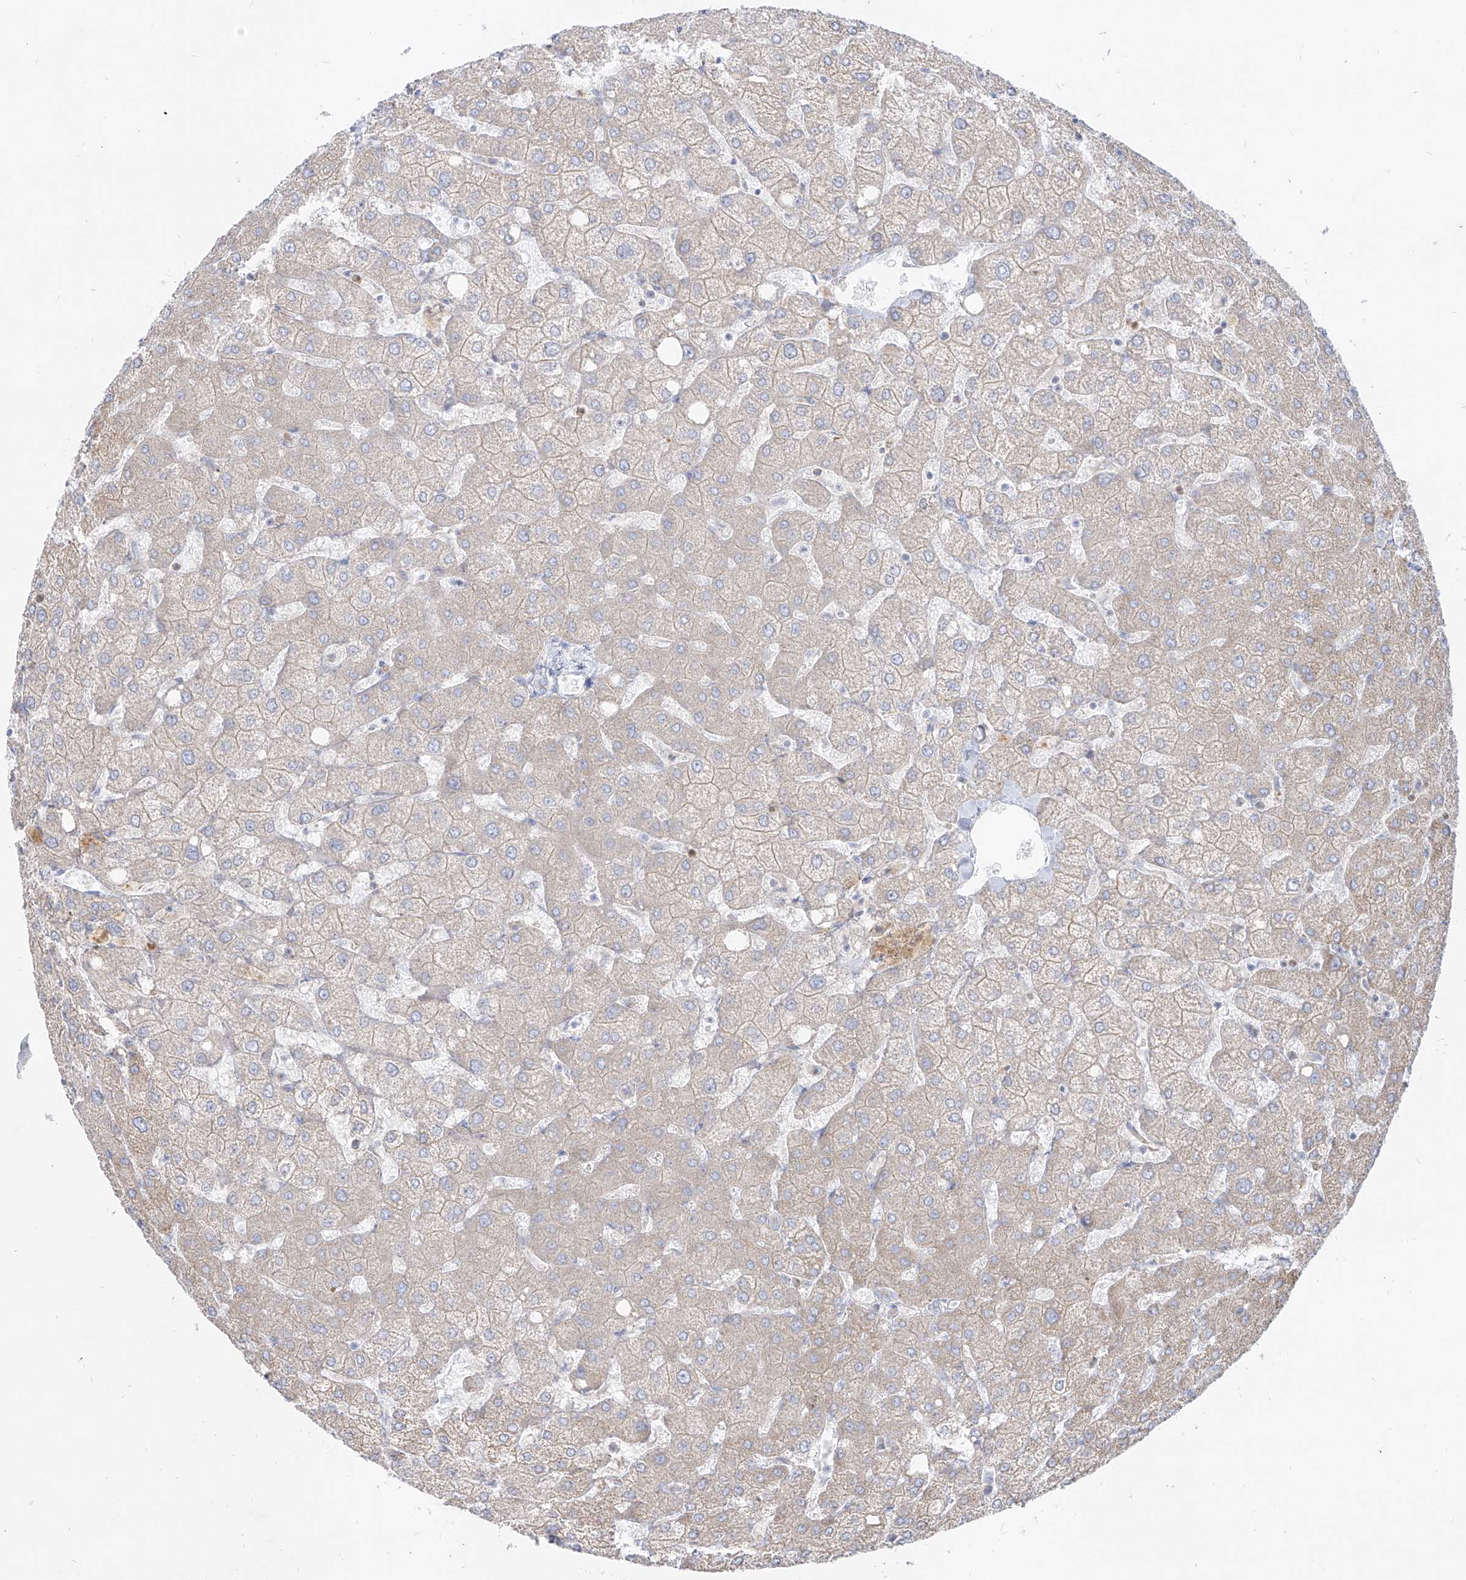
{"staining": {"intensity": "negative", "quantity": "none", "location": "none"}, "tissue": "liver", "cell_type": "Cholangiocytes", "image_type": "normal", "snomed": [{"axis": "morphology", "description": "Normal tissue, NOS"}, {"axis": "topography", "description": "Liver"}], "caption": "DAB immunohistochemical staining of benign liver reveals no significant staining in cholangiocytes. The staining was performed using DAB to visualize the protein expression in brown, while the nuclei were stained in blue with hematoxylin (Magnification: 20x).", "gene": "RBFOX3", "patient": {"sex": "female", "age": 54}}